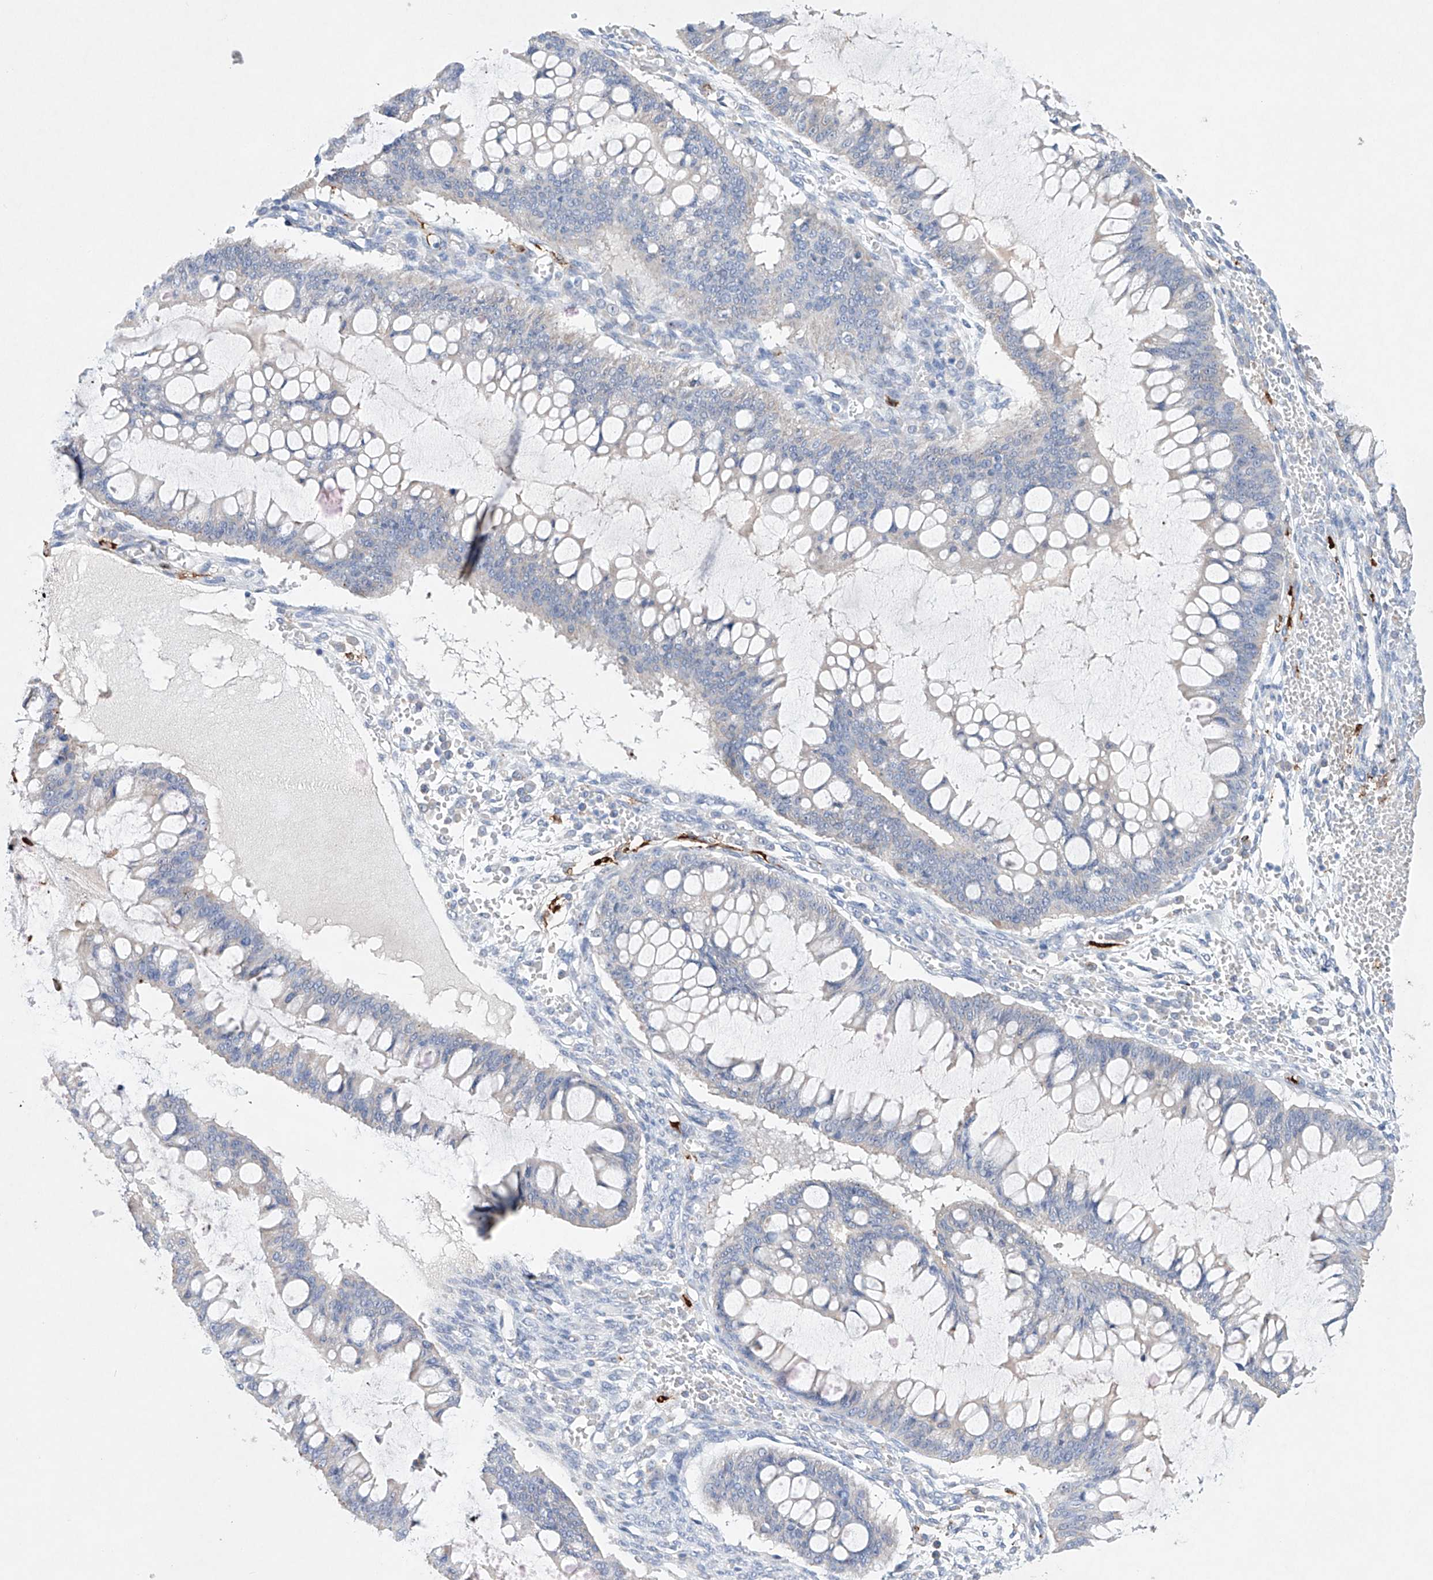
{"staining": {"intensity": "weak", "quantity": "<25%", "location": "cytoplasmic/membranous"}, "tissue": "ovarian cancer", "cell_type": "Tumor cells", "image_type": "cancer", "snomed": [{"axis": "morphology", "description": "Cystadenocarcinoma, mucinous, NOS"}, {"axis": "topography", "description": "Ovary"}], "caption": "DAB (3,3'-diaminobenzidine) immunohistochemical staining of ovarian mucinous cystadenocarcinoma demonstrates no significant staining in tumor cells.", "gene": "NRROS", "patient": {"sex": "female", "age": 73}}